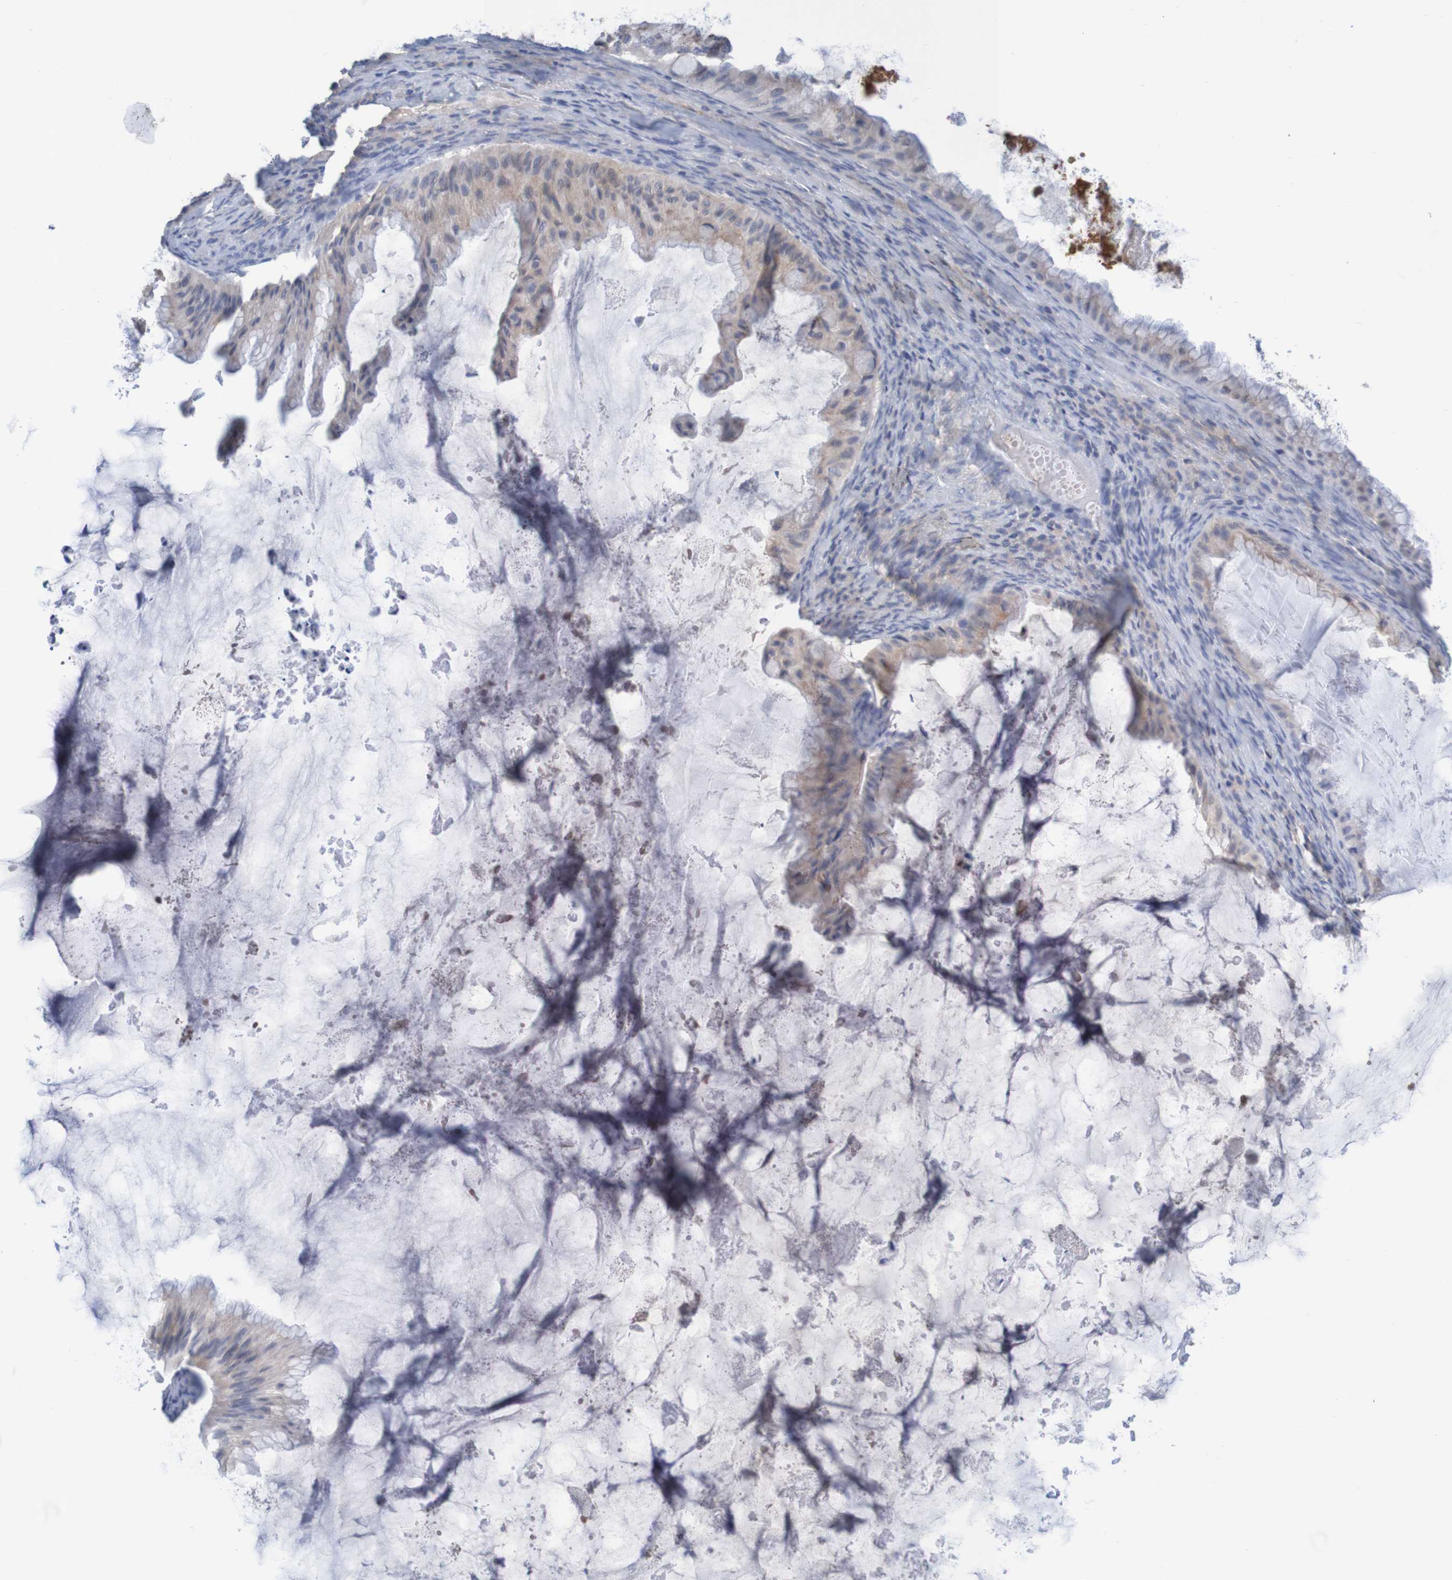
{"staining": {"intensity": "weak", "quantity": ">75%", "location": "cytoplasmic/membranous"}, "tissue": "ovarian cancer", "cell_type": "Tumor cells", "image_type": "cancer", "snomed": [{"axis": "morphology", "description": "Cystadenocarcinoma, mucinous, NOS"}, {"axis": "topography", "description": "Ovary"}], "caption": "Weak cytoplasmic/membranous positivity for a protein is appreciated in approximately >75% of tumor cells of mucinous cystadenocarcinoma (ovarian) using immunohistochemistry.", "gene": "LTA", "patient": {"sex": "female", "age": 61}}